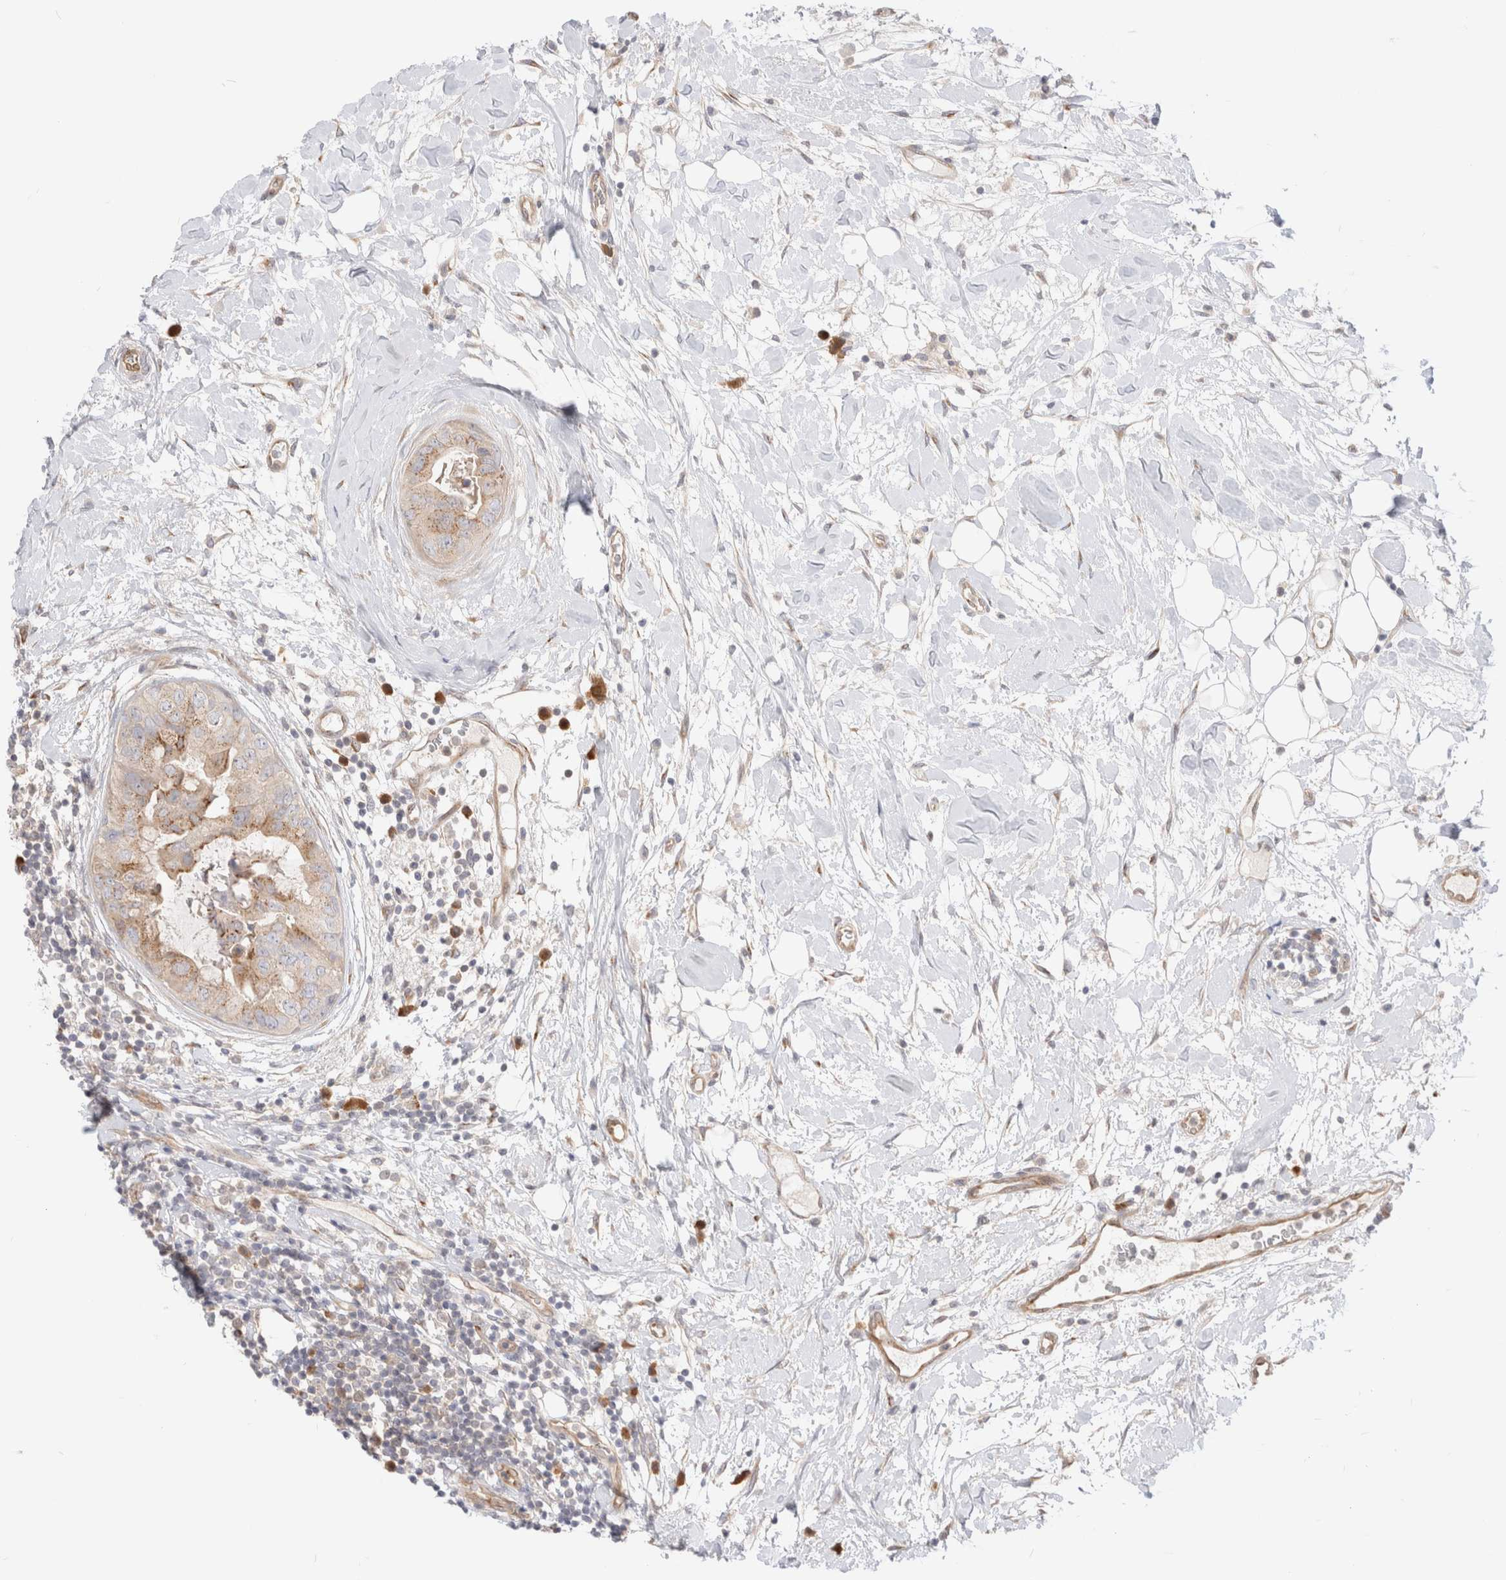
{"staining": {"intensity": "weak", "quantity": "25%-75%", "location": "cytoplasmic/membranous"}, "tissue": "breast cancer", "cell_type": "Tumor cells", "image_type": "cancer", "snomed": [{"axis": "morphology", "description": "Duct carcinoma"}, {"axis": "topography", "description": "Breast"}], "caption": "High-power microscopy captured an immunohistochemistry micrograph of breast intraductal carcinoma, revealing weak cytoplasmic/membranous expression in approximately 25%-75% of tumor cells.", "gene": "EFCAB13", "patient": {"sex": "female", "age": 40}}